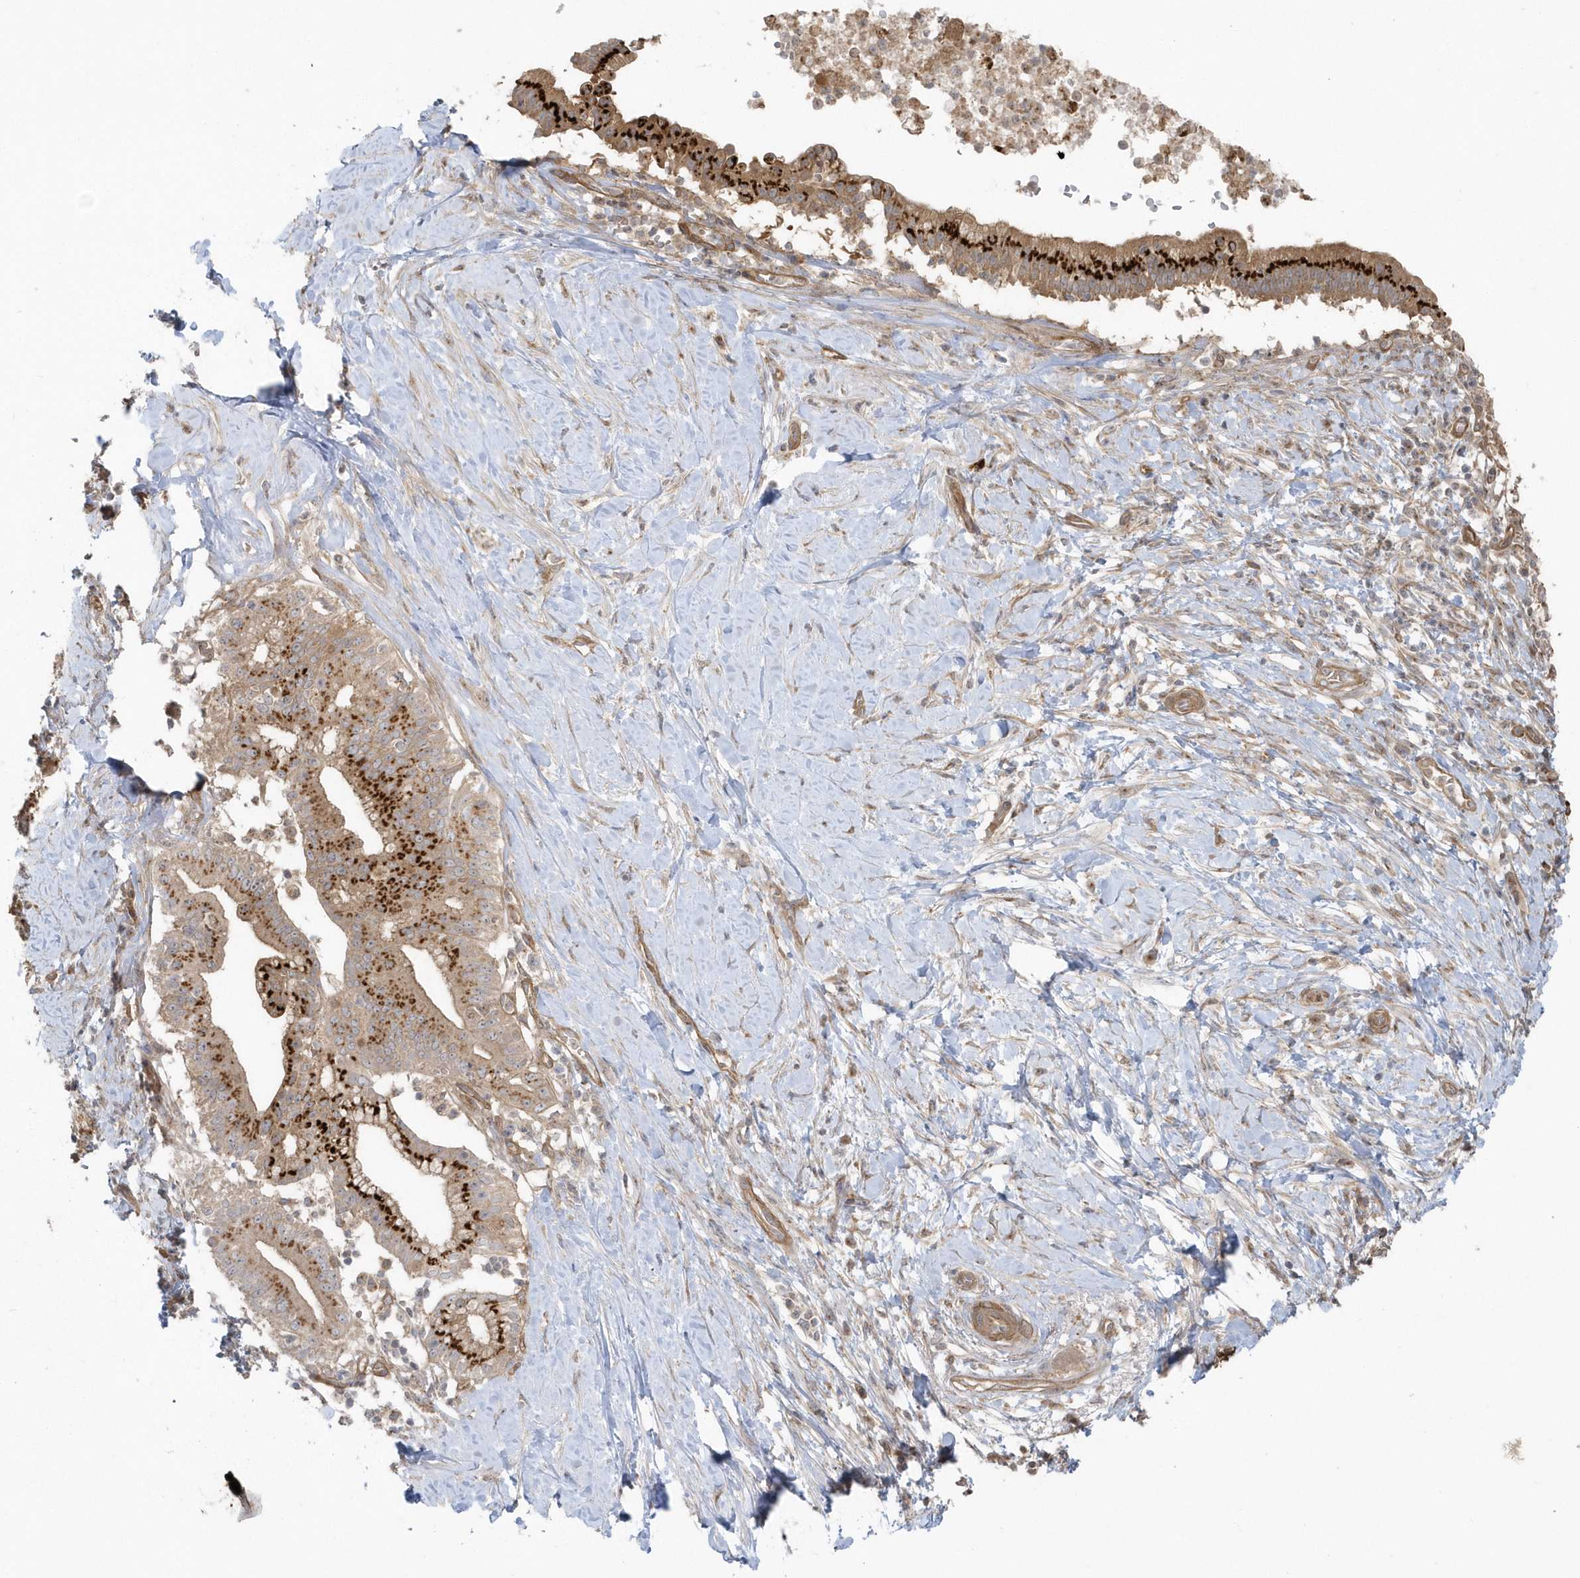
{"staining": {"intensity": "strong", "quantity": ">75%", "location": "cytoplasmic/membranous"}, "tissue": "pancreatic cancer", "cell_type": "Tumor cells", "image_type": "cancer", "snomed": [{"axis": "morphology", "description": "Adenocarcinoma, NOS"}, {"axis": "topography", "description": "Pancreas"}], "caption": "An immunohistochemistry (IHC) histopathology image of tumor tissue is shown. Protein staining in brown shows strong cytoplasmic/membranous positivity in pancreatic adenocarcinoma within tumor cells. The protein is shown in brown color, while the nuclei are stained blue.", "gene": "ACTR1A", "patient": {"sex": "male", "age": 68}}